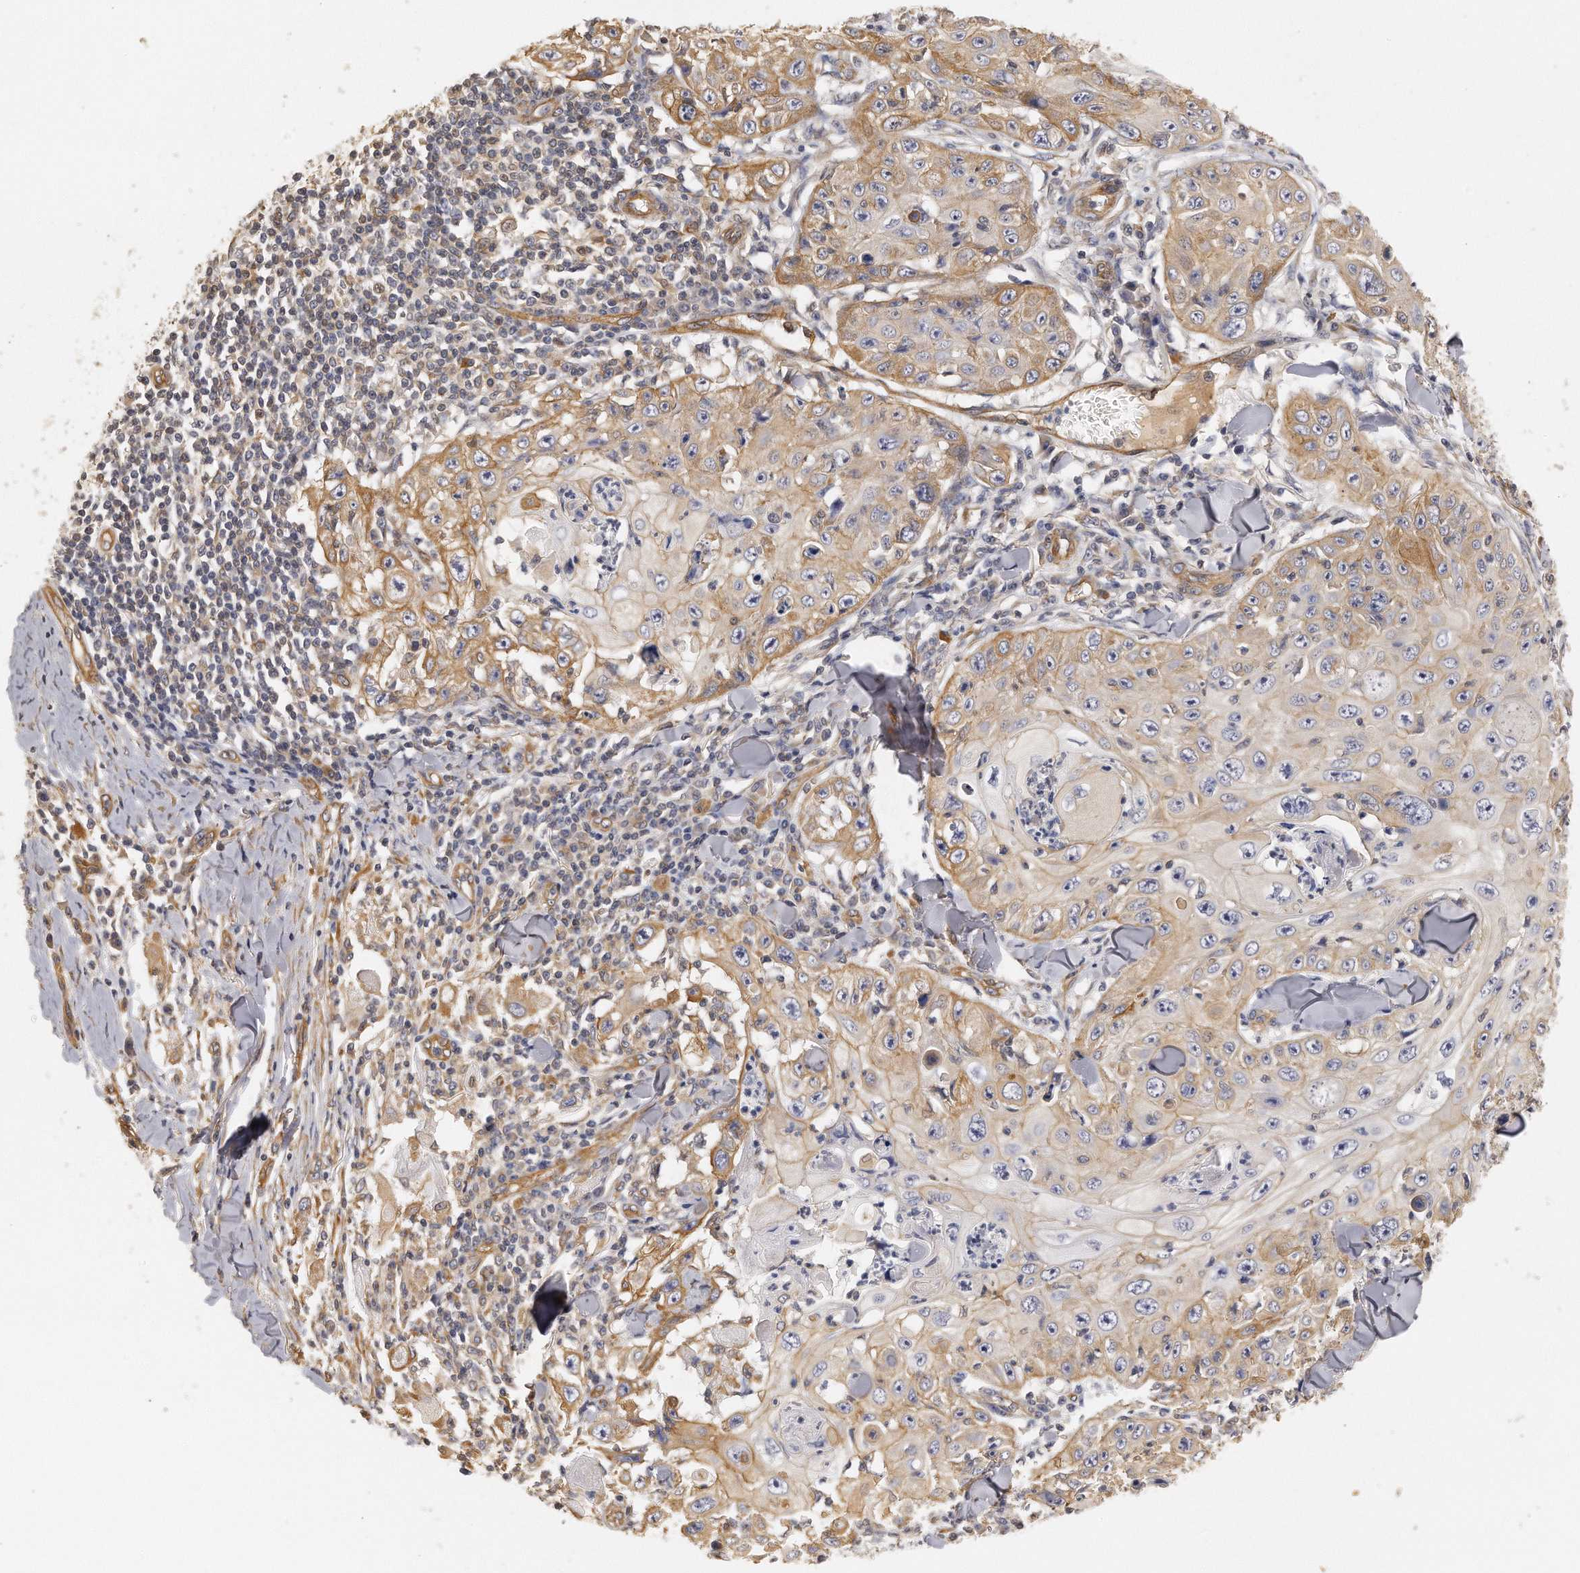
{"staining": {"intensity": "moderate", "quantity": "25%-75%", "location": "cytoplasmic/membranous"}, "tissue": "skin cancer", "cell_type": "Tumor cells", "image_type": "cancer", "snomed": [{"axis": "morphology", "description": "Squamous cell carcinoma, NOS"}, {"axis": "topography", "description": "Skin"}], "caption": "DAB (3,3'-diaminobenzidine) immunohistochemical staining of human skin cancer (squamous cell carcinoma) shows moderate cytoplasmic/membranous protein staining in about 25%-75% of tumor cells.", "gene": "CHST7", "patient": {"sex": "male", "age": 86}}